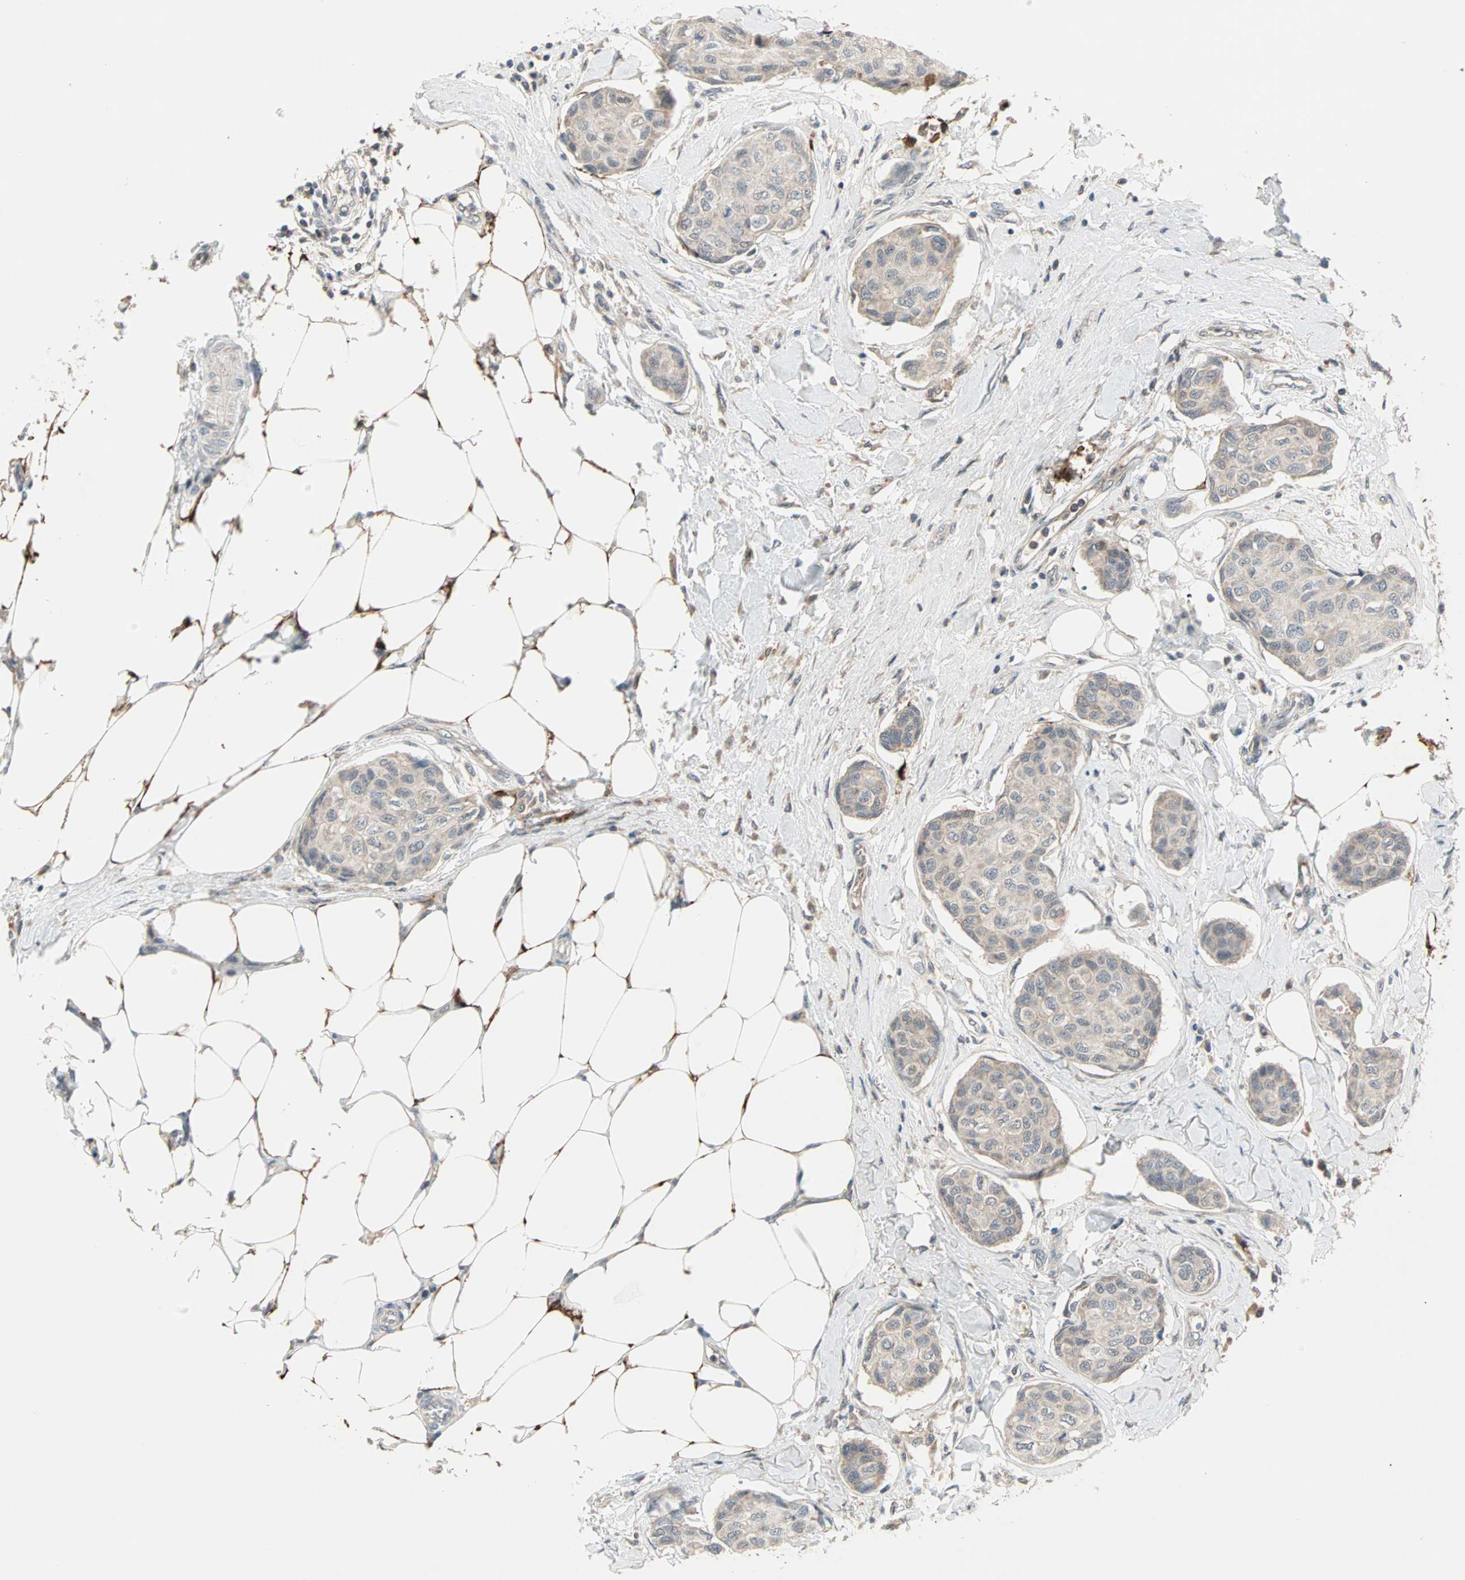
{"staining": {"intensity": "weak", "quantity": "25%-75%", "location": "cytoplasmic/membranous"}, "tissue": "breast cancer", "cell_type": "Tumor cells", "image_type": "cancer", "snomed": [{"axis": "morphology", "description": "Duct carcinoma"}, {"axis": "topography", "description": "Breast"}], "caption": "A histopathology image showing weak cytoplasmic/membranous expression in approximately 25%-75% of tumor cells in intraductal carcinoma (breast), as visualized by brown immunohistochemical staining.", "gene": "PROS1", "patient": {"sex": "female", "age": 80}}